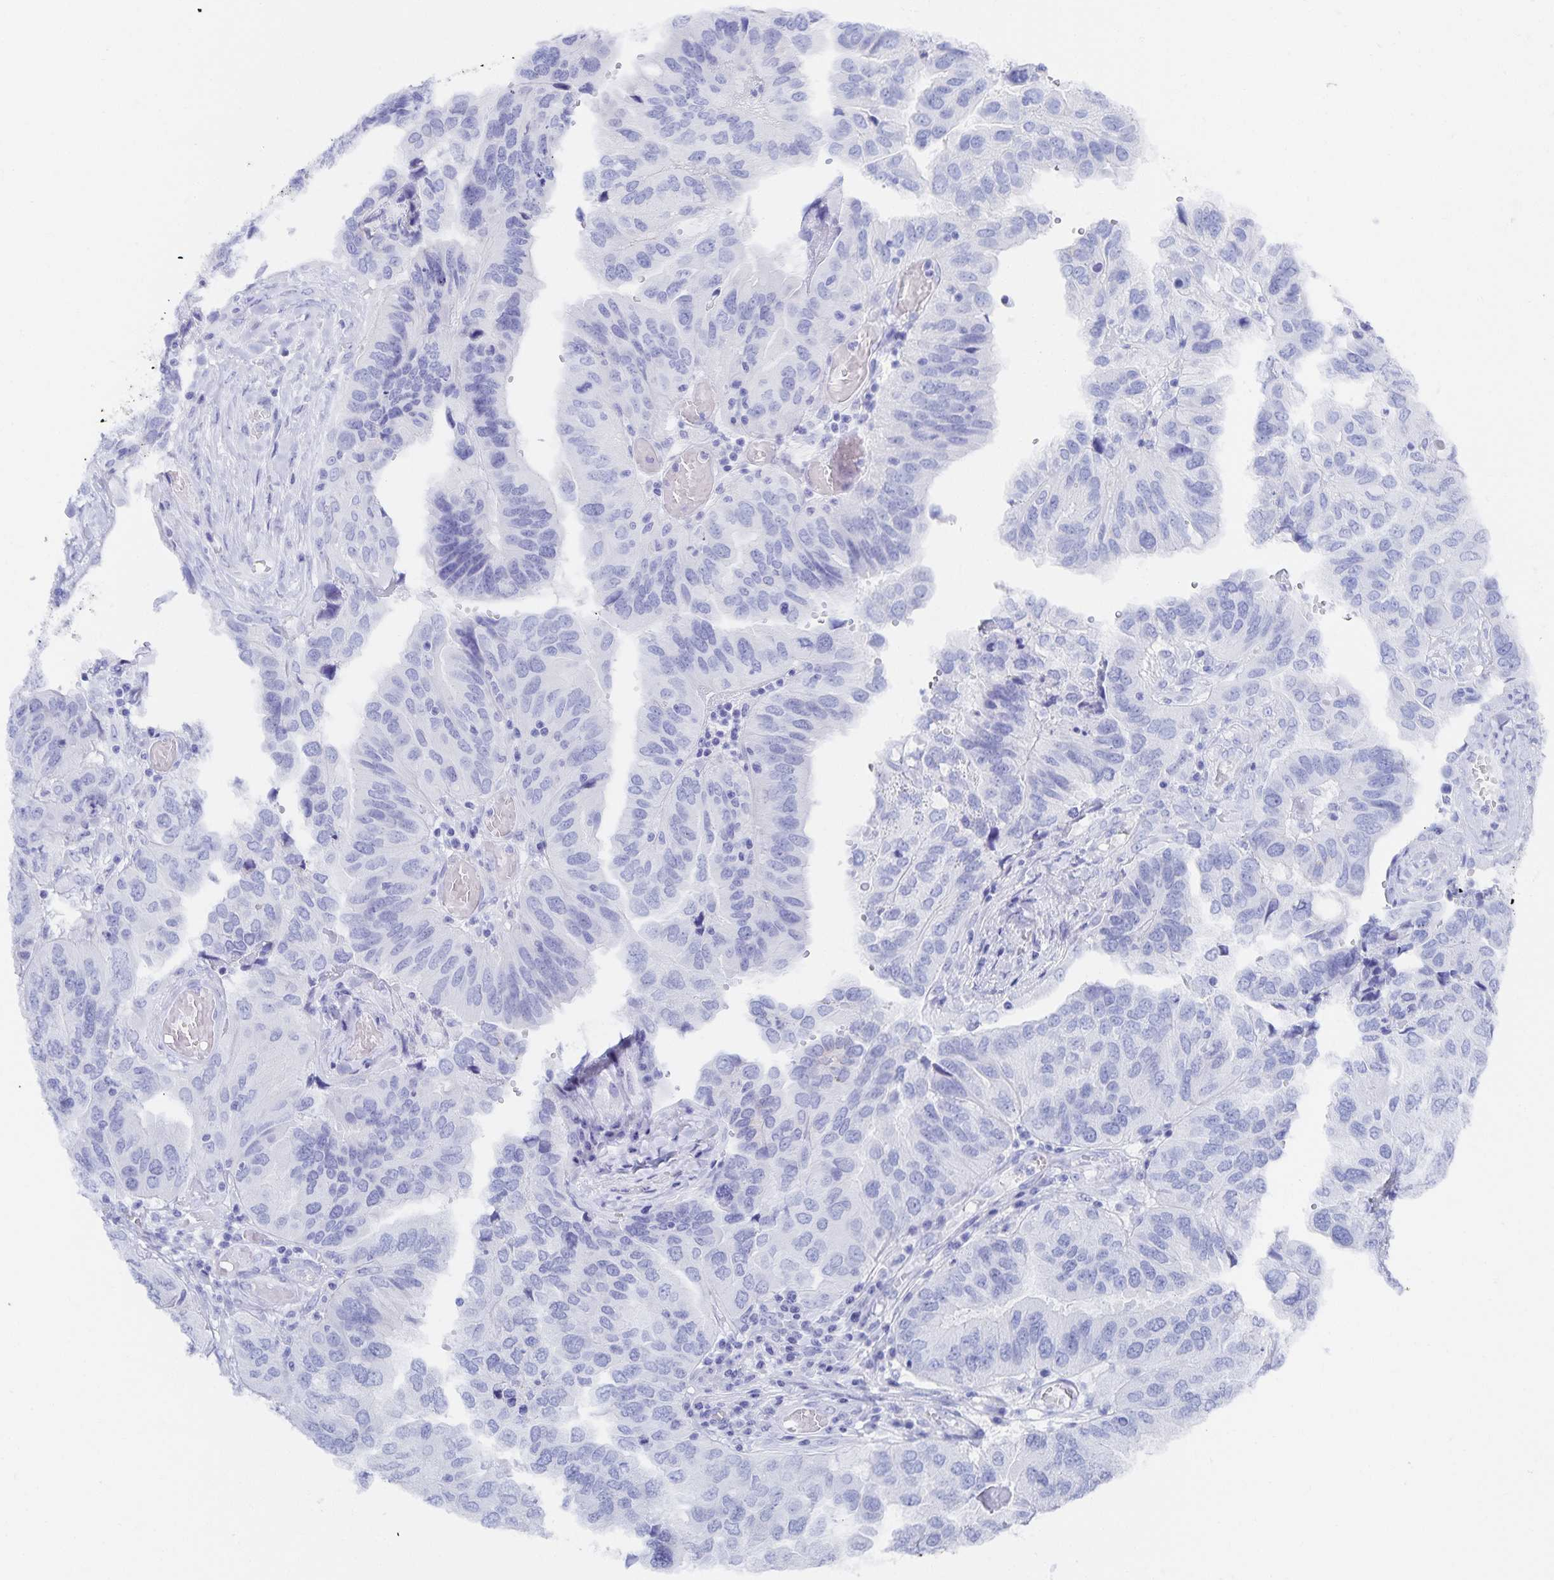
{"staining": {"intensity": "negative", "quantity": "none", "location": "none"}, "tissue": "ovarian cancer", "cell_type": "Tumor cells", "image_type": "cancer", "snomed": [{"axis": "morphology", "description": "Cystadenocarcinoma, serous, NOS"}, {"axis": "topography", "description": "Ovary"}], "caption": "This photomicrograph is of ovarian cancer (serous cystadenocarcinoma) stained with immunohistochemistry to label a protein in brown with the nuclei are counter-stained blue. There is no staining in tumor cells. Brightfield microscopy of IHC stained with DAB (brown) and hematoxylin (blue), captured at high magnification.", "gene": "SNTN", "patient": {"sex": "female", "age": 79}}